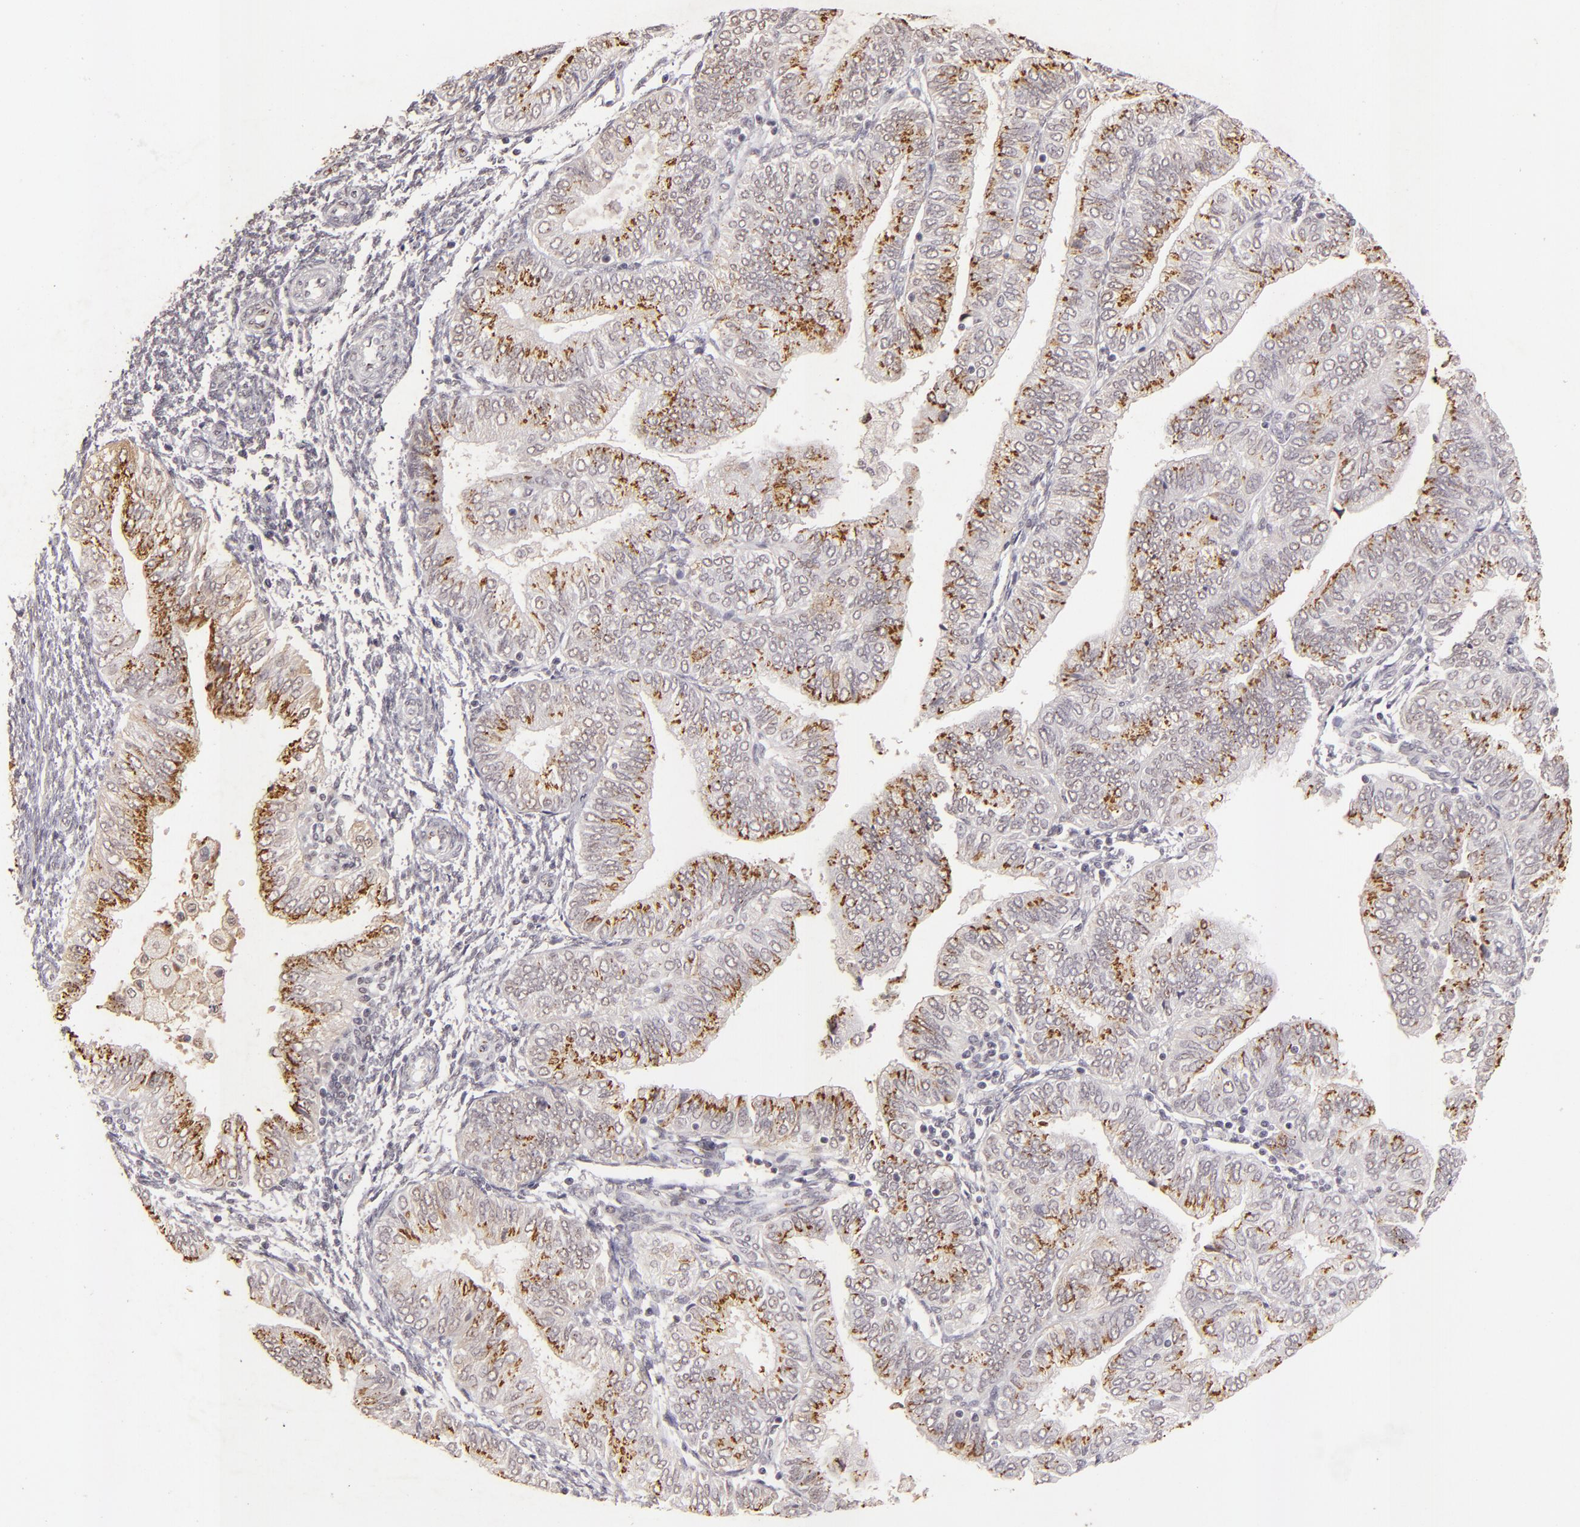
{"staining": {"intensity": "moderate", "quantity": ">75%", "location": "cytoplasmic/membranous"}, "tissue": "endometrial cancer", "cell_type": "Tumor cells", "image_type": "cancer", "snomed": [{"axis": "morphology", "description": "Adenocarcinoma, NOS"}, {"axis": "topography", "description": "Endometrium"}], "caption": "Tumor cells reveal moderate cytoplasmic/membranous expression in approximately >75% of cells in endometrial cancer.", "gene": "CBX3", "patient": {"sex": "female", "age": 51}}